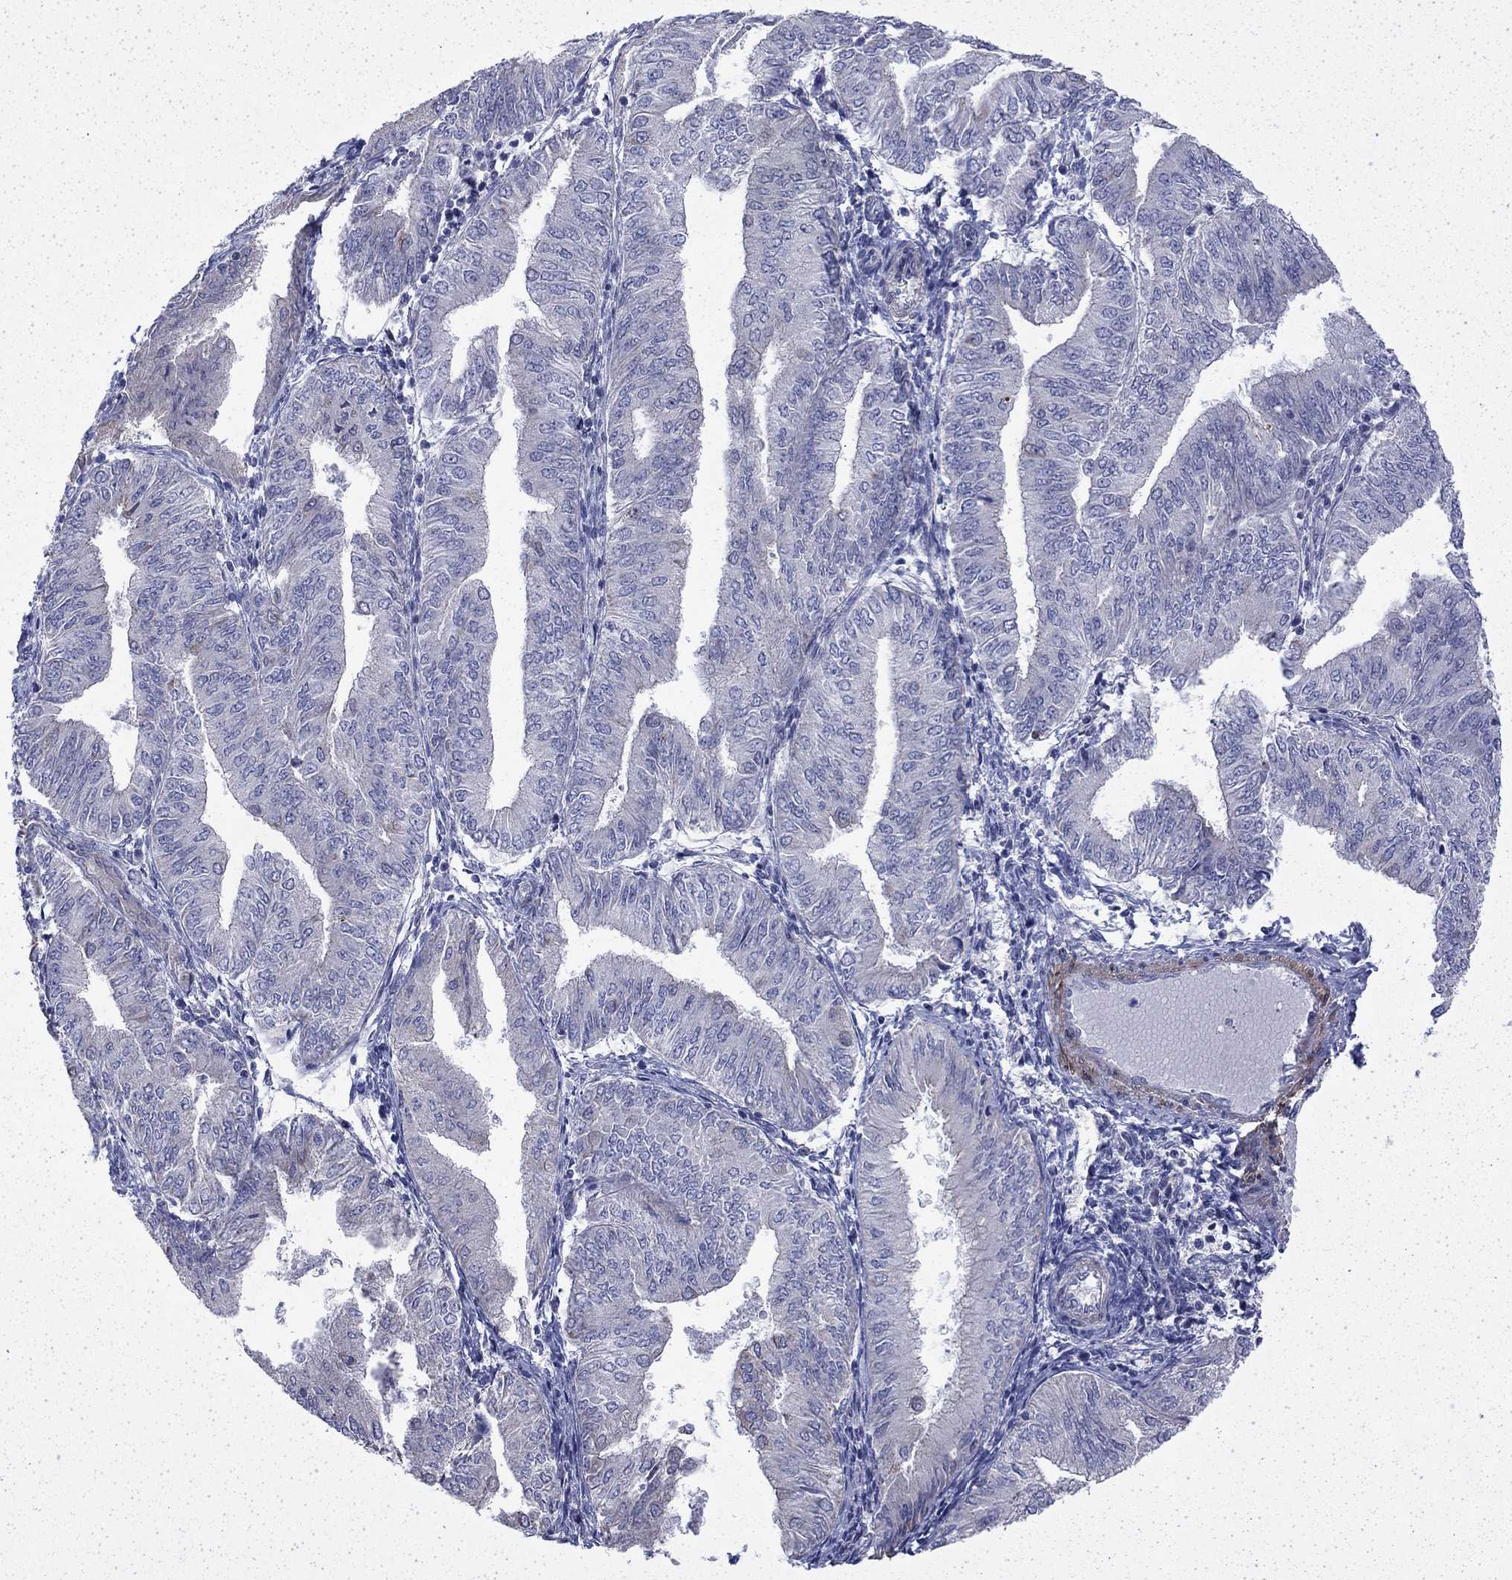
{"staining": {"intensity": "negative", "quantity": "none", "location": "none"}, "tissue": "endometrial cancer", "cell_type": "Tumor cells", "image_type": "cancer", "snomed": [{"axis": "morphology", "description": "Adenocarcinoma, NOS"}, {"axis": "topography", "description": "Endometrium"}], "caption": "Micrograph shows no protein expression in tumor cells of endometrial cancer tissue.", "gene": "DTNA", "patient": {"sex": "female", "age": 53}}